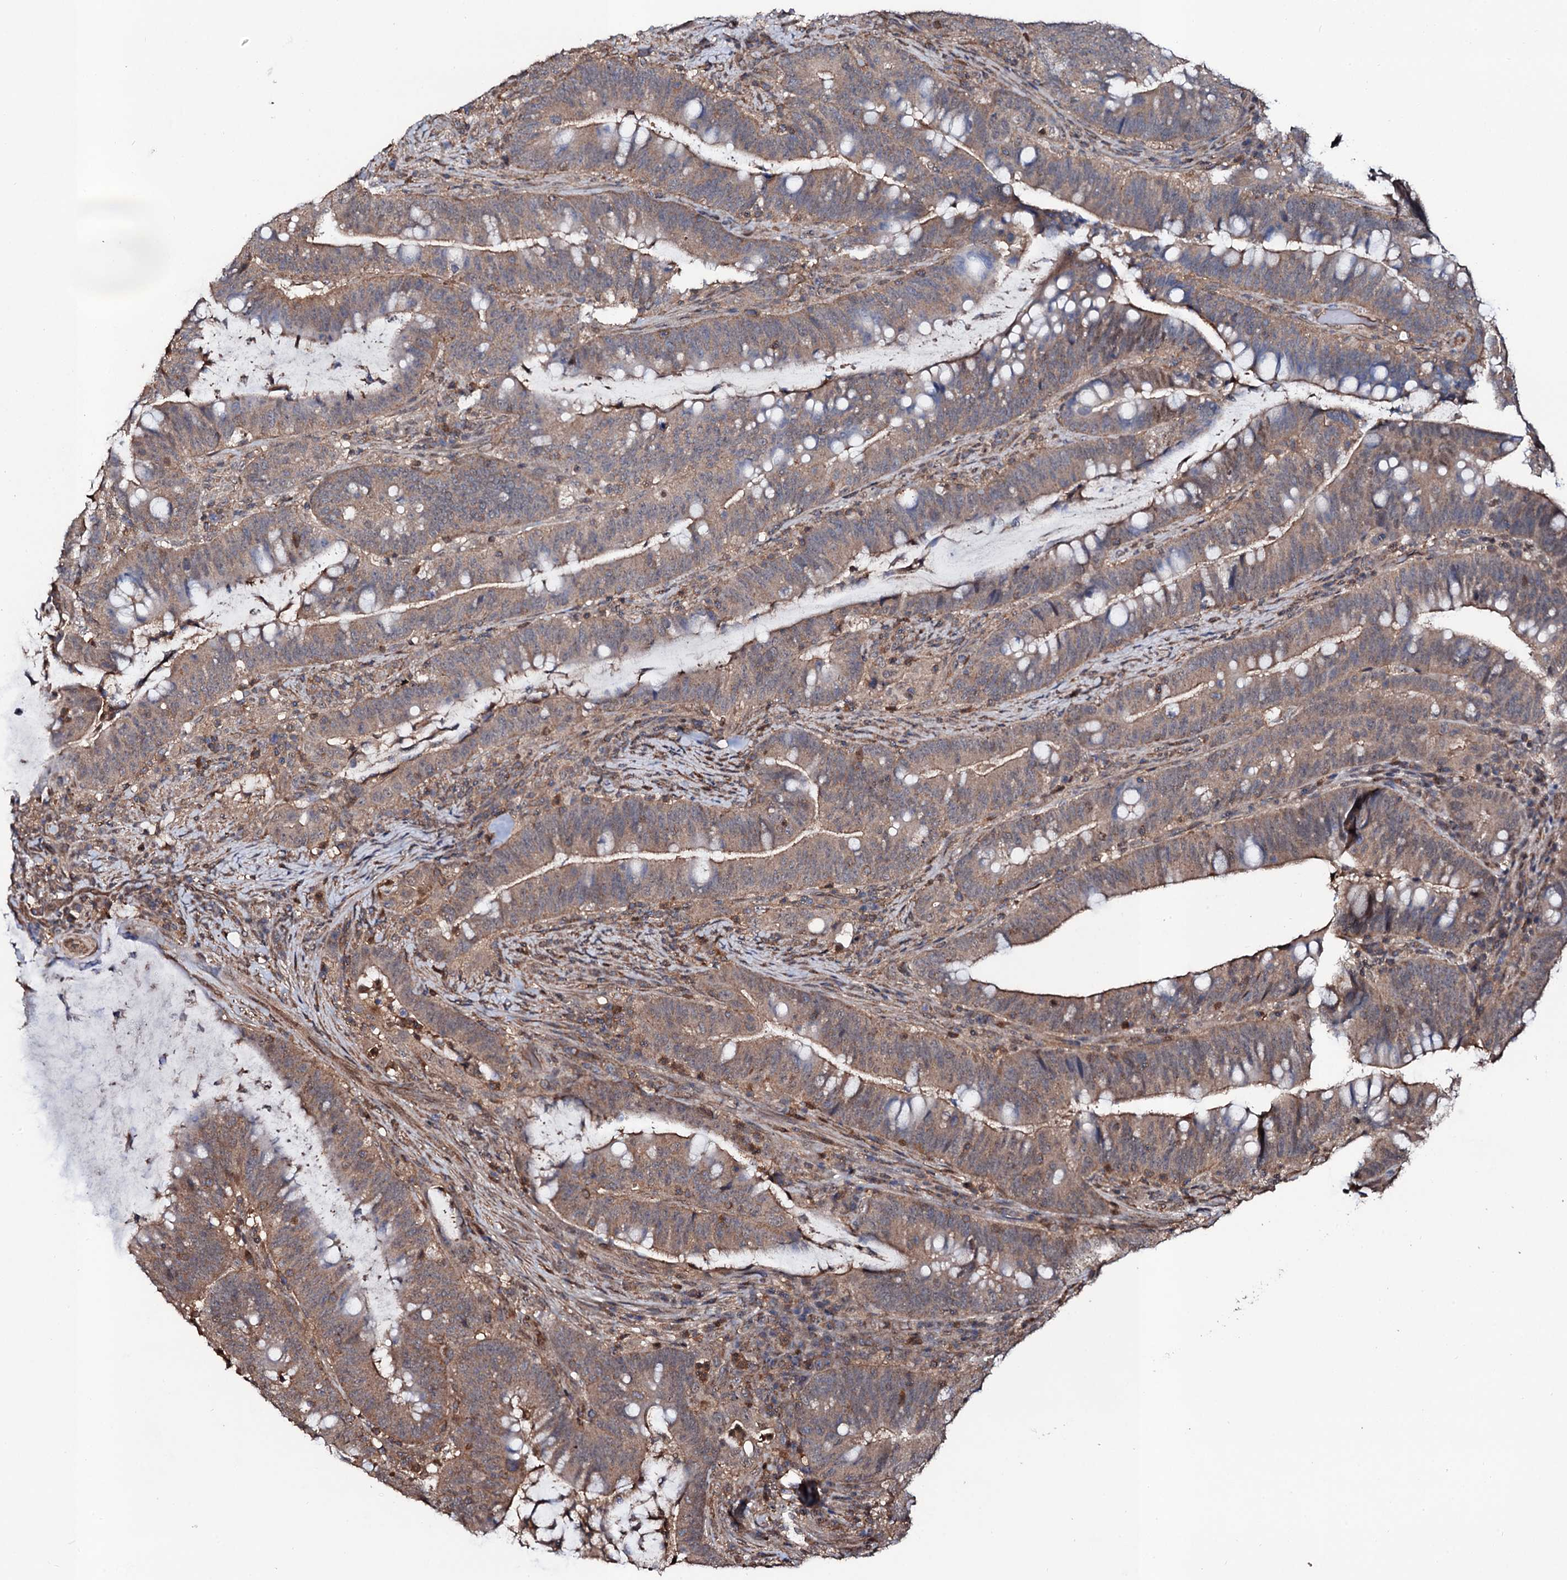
{"staining": {"intensity": "weak", "quantity": ">75%", "location": "cytoplasmic/membranous"}, "tissue": "colorectal cancer", "cell_type": "Tumor cells", "image_type": "cancer", "snomed": [{"axis": "morphology", "description": "Adenocarcinoma, NOS"}, {"axis": "topography", "description": "Colon"}], "caption": "Immunohistochemical staining of human adenocarcinoma (colorectal) demonstrates low levels of weak cytoplasmic/membranous positivity in approximately >75% of tumor cells. The staining was performed using DAB (3,3'-diaminobenzidine), with brown indicating positive protein expression. Nuclei are stained blue with hematoxylin.", "gene": "COG6", "patient": {"sex": "female", "age": 66}}